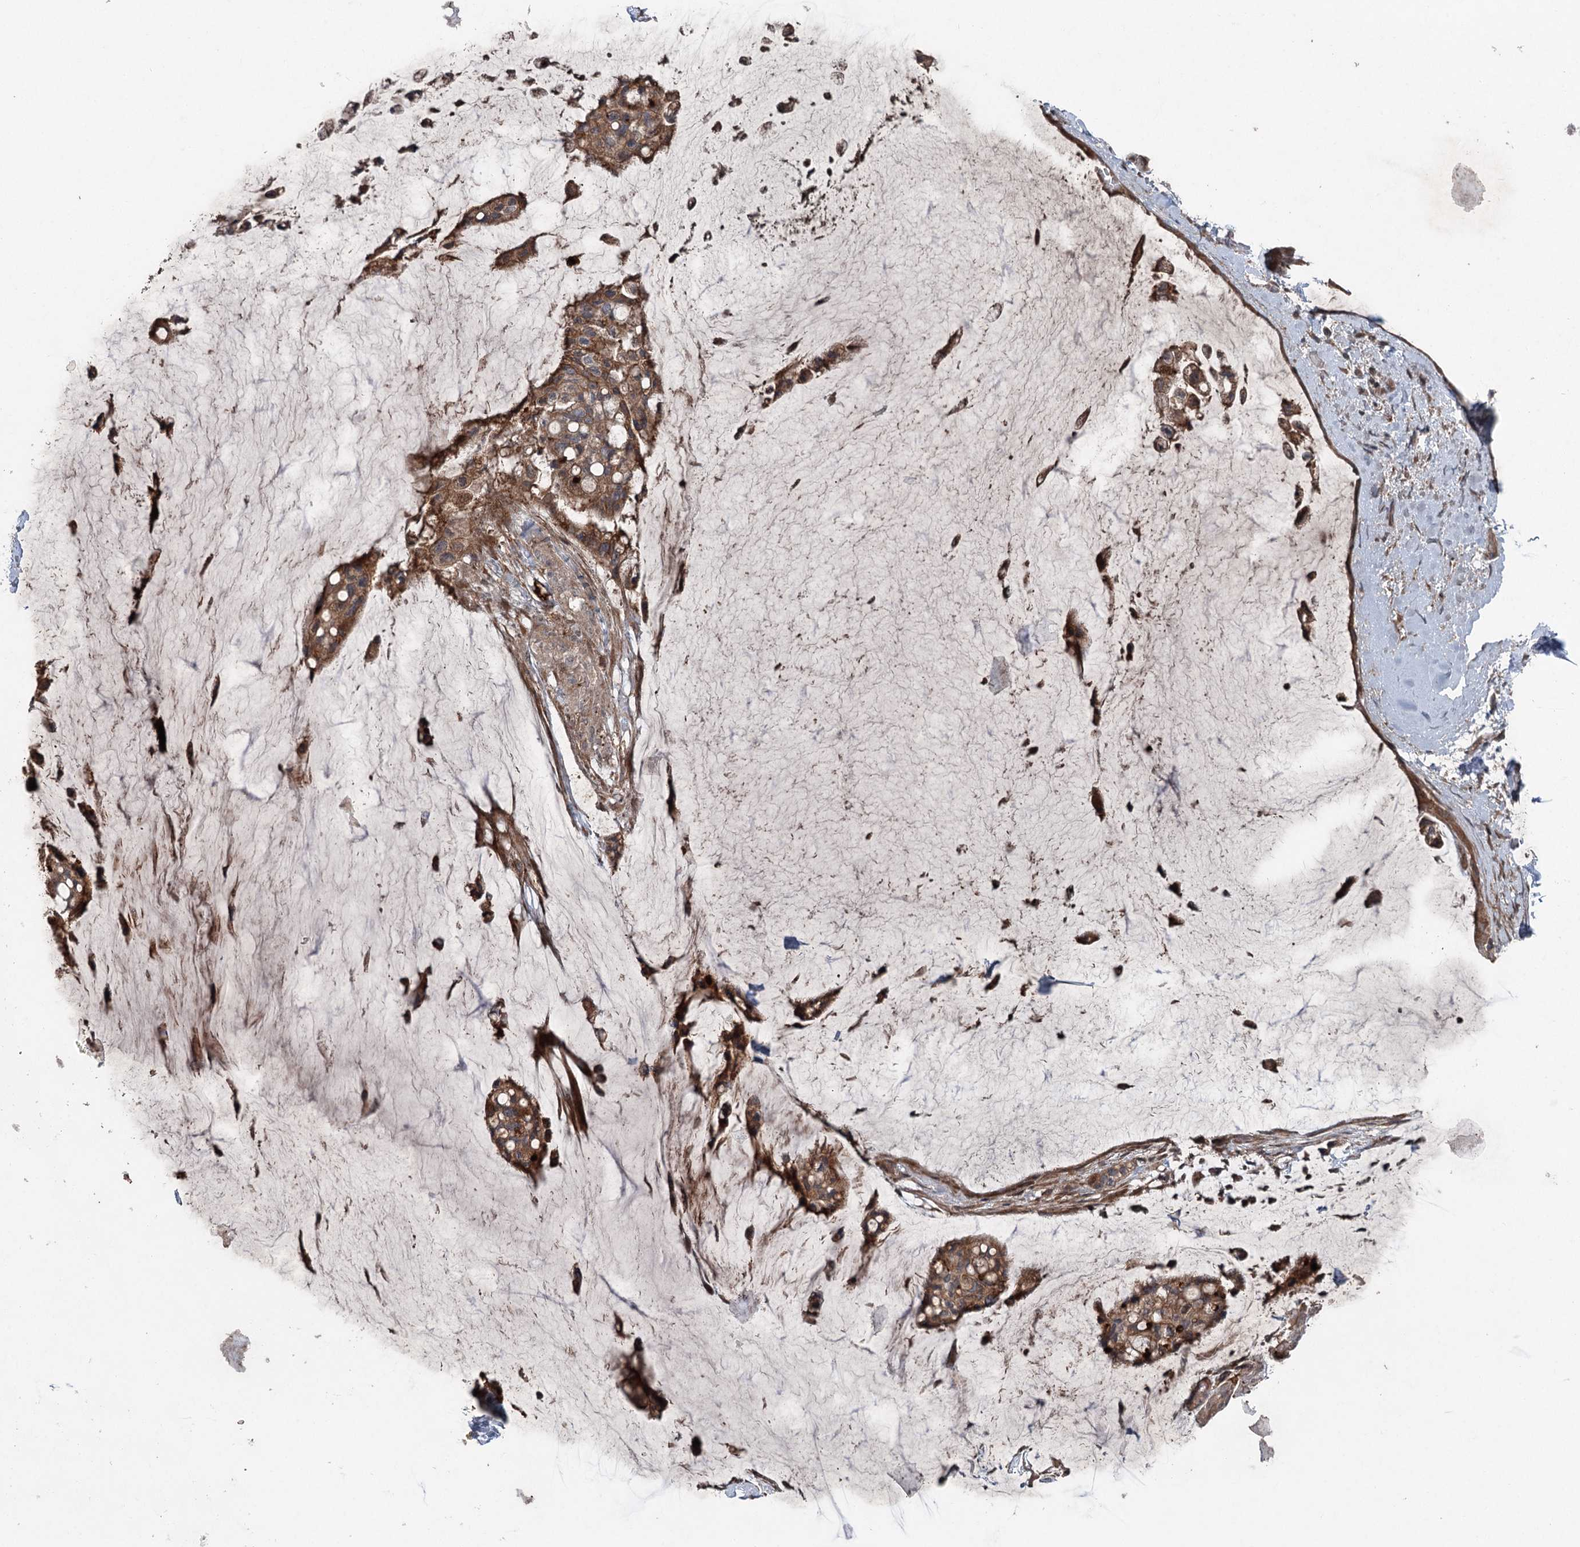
{"staining": {"intensity": "moderate", "quantity": ">75%", "location": "cytoplasmic/membranous"}, "tissue": "ovarian cancer", "cell_type": "Tumor cells", "image_type": "cancer", "snomed": [{"axis": "morphology", "description": "Cystadenocarcinoma, mucinous, NOS"}, {"axis": "topography", "description": "Ovary"}], "caption": "Ovarian cancer was stained to show a protein in brown. There is medium levels of moderate cytoplasmic/membranous staining in about >75% of tumor cells. (DAB IHC with brightfield microscopy, high magnification).", "gene": "MAPK8IP2", "patient": {"sex": "female", "age": 39}}